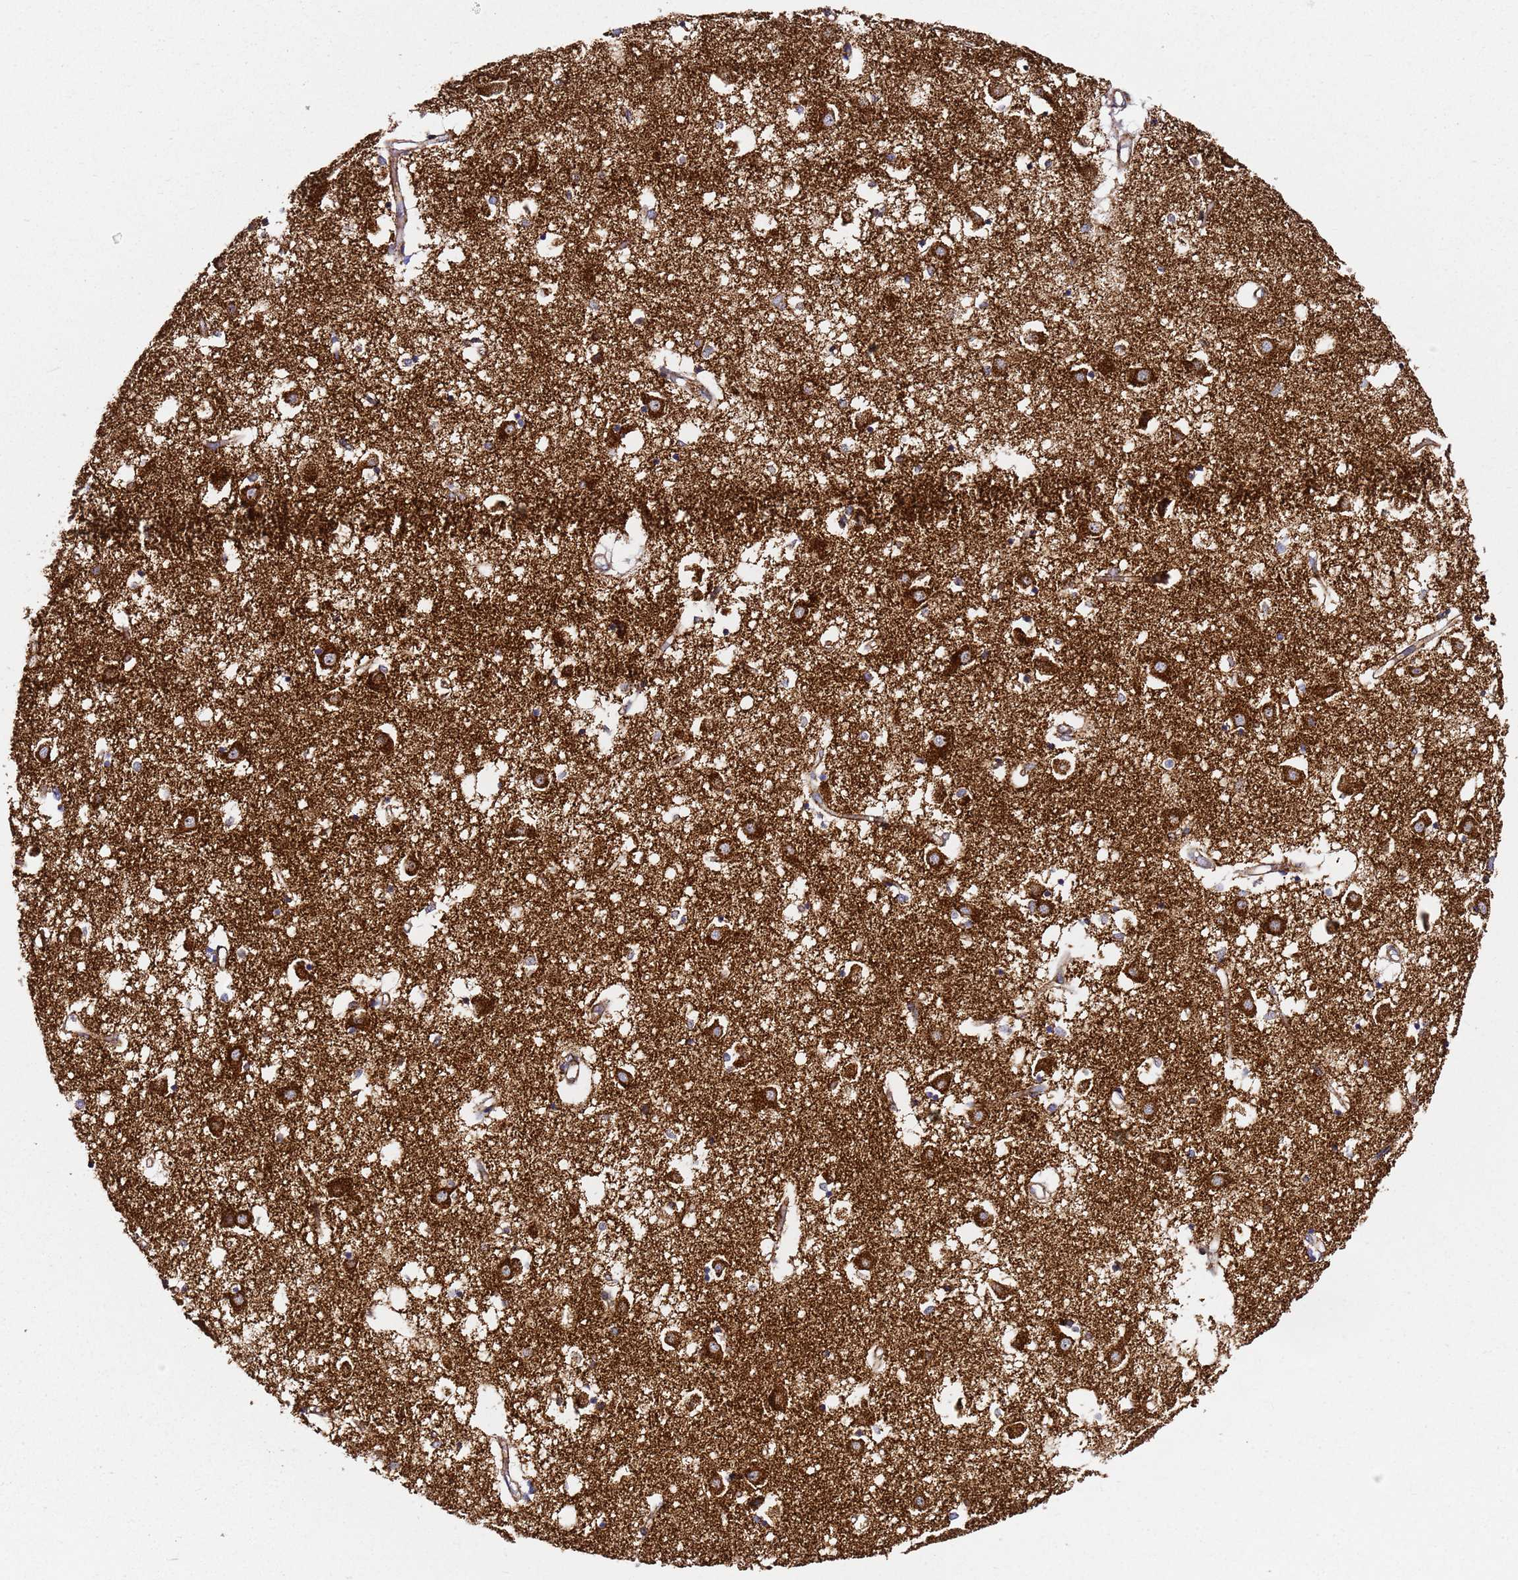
{"staining": {"intensity": "strong", "quantity": "<25%", "location": "cytoplasmic/membranous"}, "tissue": "caudate", "cell_type": "Glial cells", "image_type": "normal", "snomed": [{"axis": "morphology", "description": "Normal tissue, NOS"}, {"axis": "topography", "description": "Lateral ventricle wall"}], "caption": "Strong cytoplasmic/membranous positivity for a protein is seen in approximately <25% of glial cells of normal caudate using immunohistochemistry (IHC).", "gene": "NDUFA3", "patient": {"sex": "male", "age": 70}}